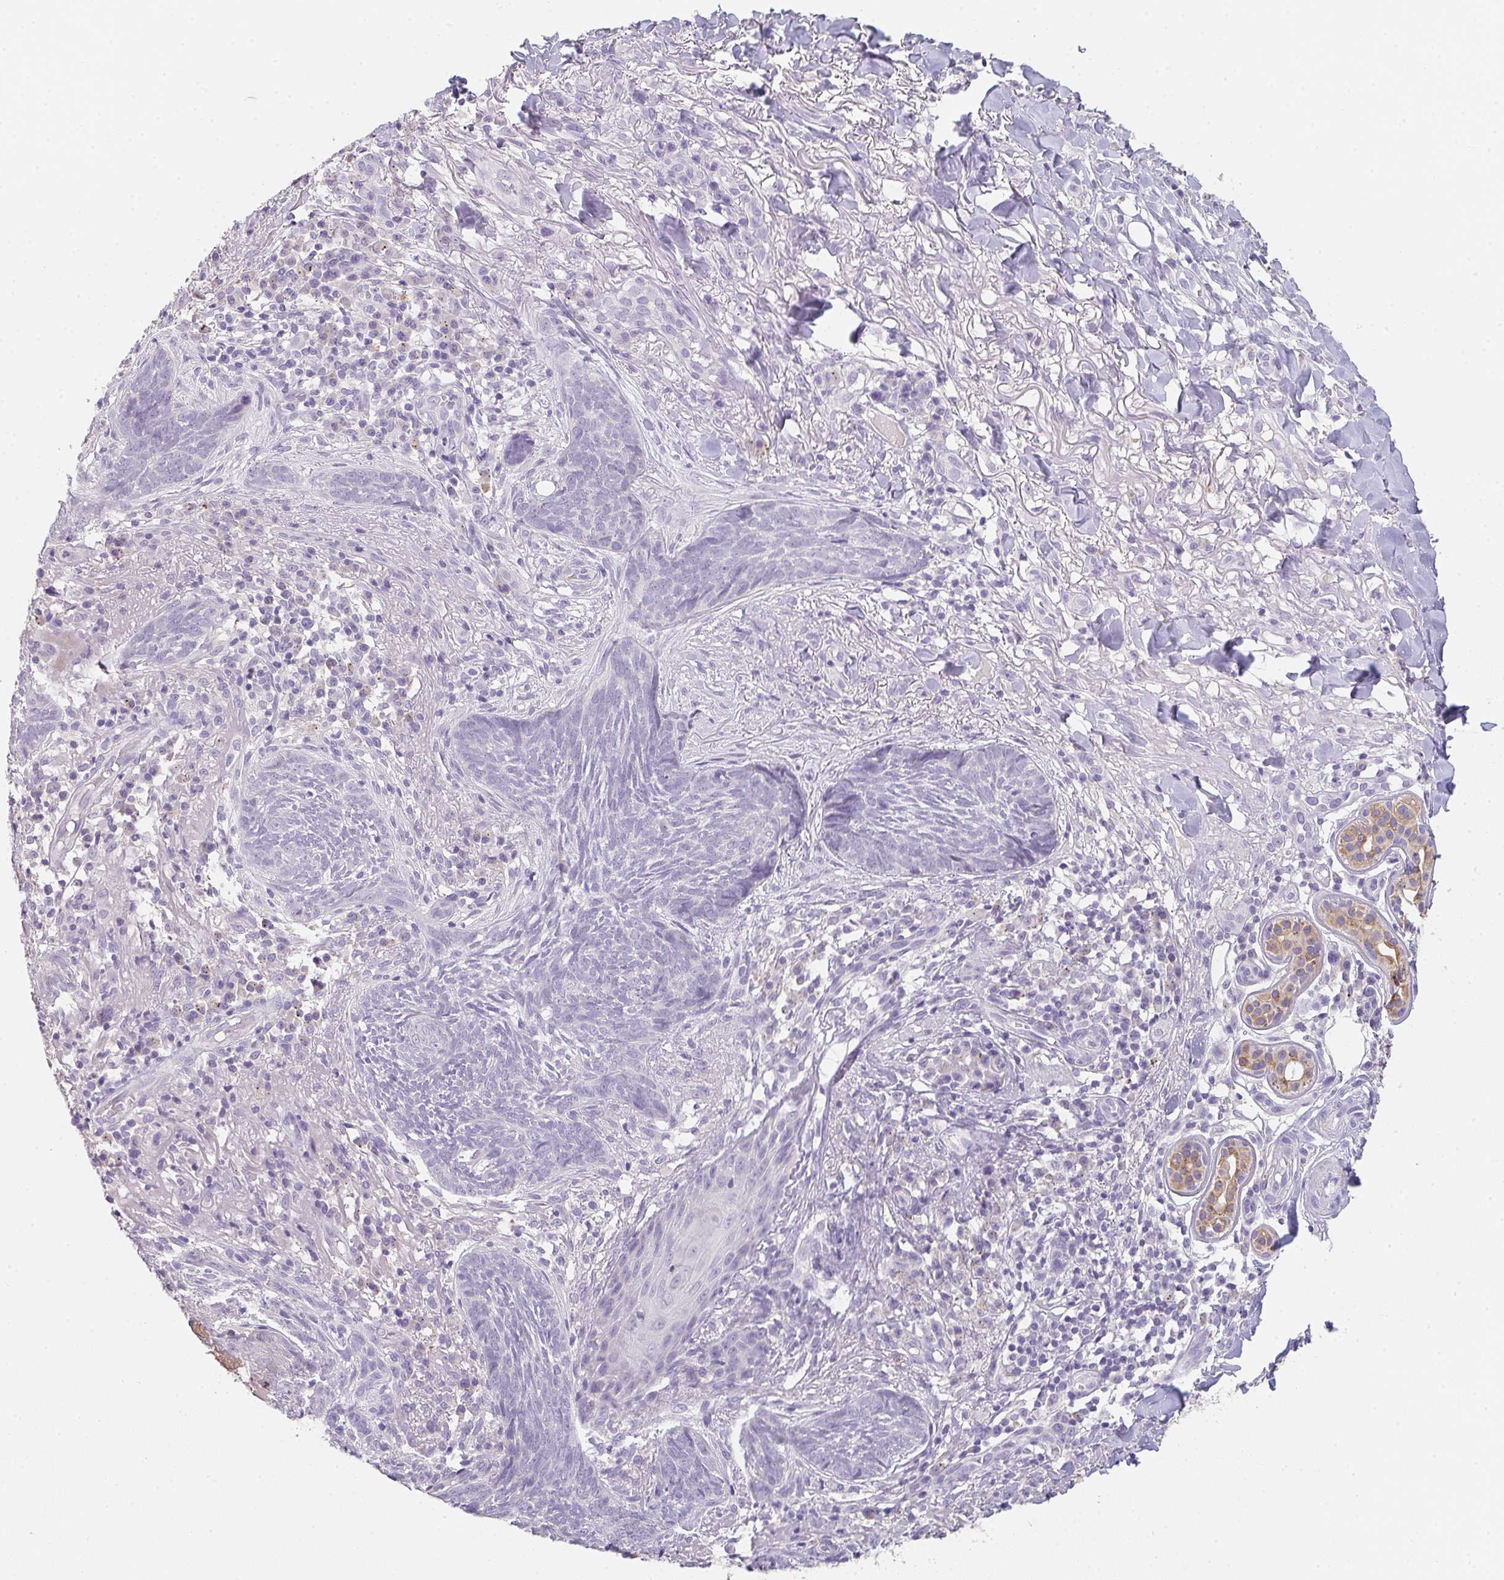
{"staining": {"intensity": "negative", "quantity": "none", "location": "none"}, "tissue": "skin cancer", "cell_type": "Tumor cells", "image_type": "cancer", "snomed": [{"axis": "morphology", "description": "Basal cell carcinoma"}, {"axis": "topography", "description": "Skin"}], "caption": "DAB immunohistochemical staining of human skin cancer (basal cell carcinoma) demonstrates no significant expression in tumor cells.", "gene": "C1QTNF8", "patient": {"sex": "female", "age": 93}}